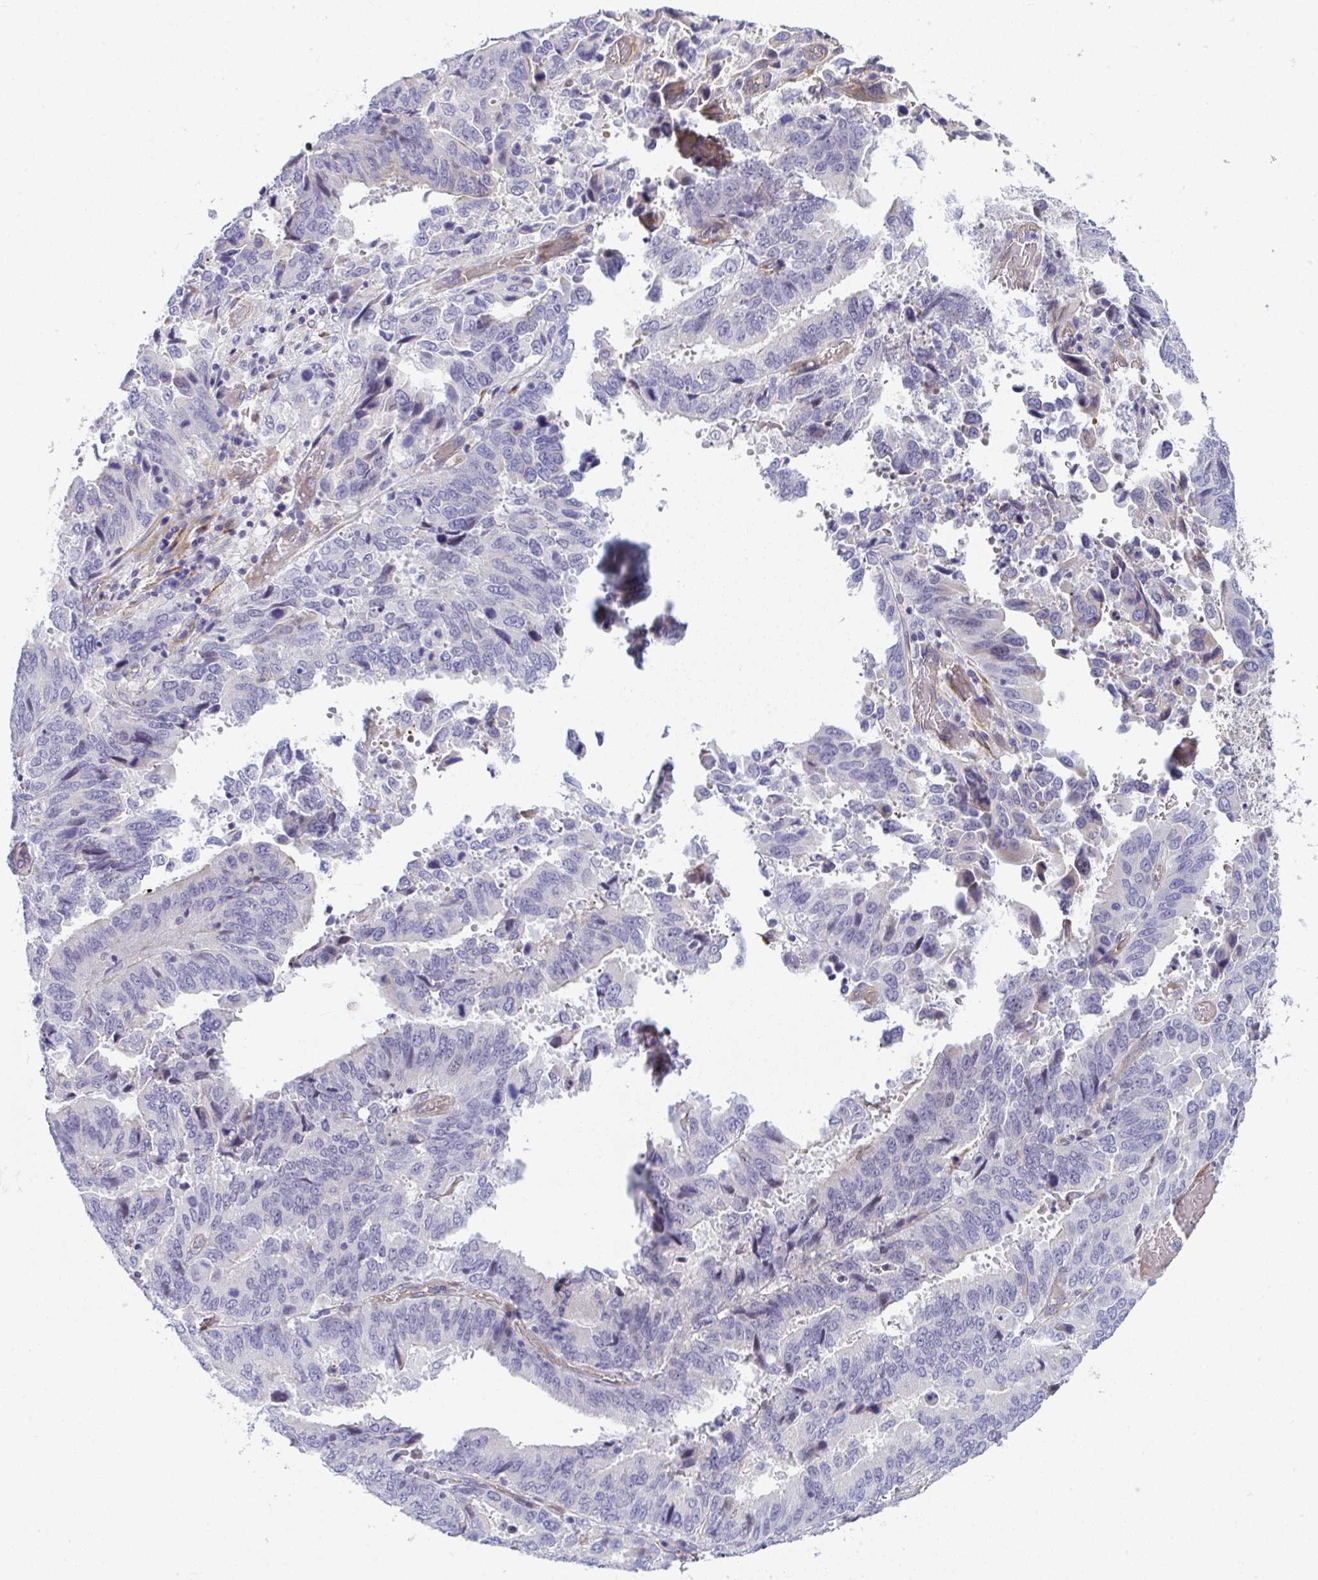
{"staining": {"intensity": "negative", "quantity": "none", "location": "none"}, "tissue": "stomach cancer", "cell_type": "Tumor cells", "image_type": "cancer", "snomed": [{"axis": "morphology", "description": "Adenocarcinoma, NOS"}, {"axis": "topography", "description": "Stomach, upper"}], "caption": "Tumor cells are negative for brown protein staining in stomach cancer.", "gene": "MYL12A", "patient": {"sex": "male", "age": 74}}